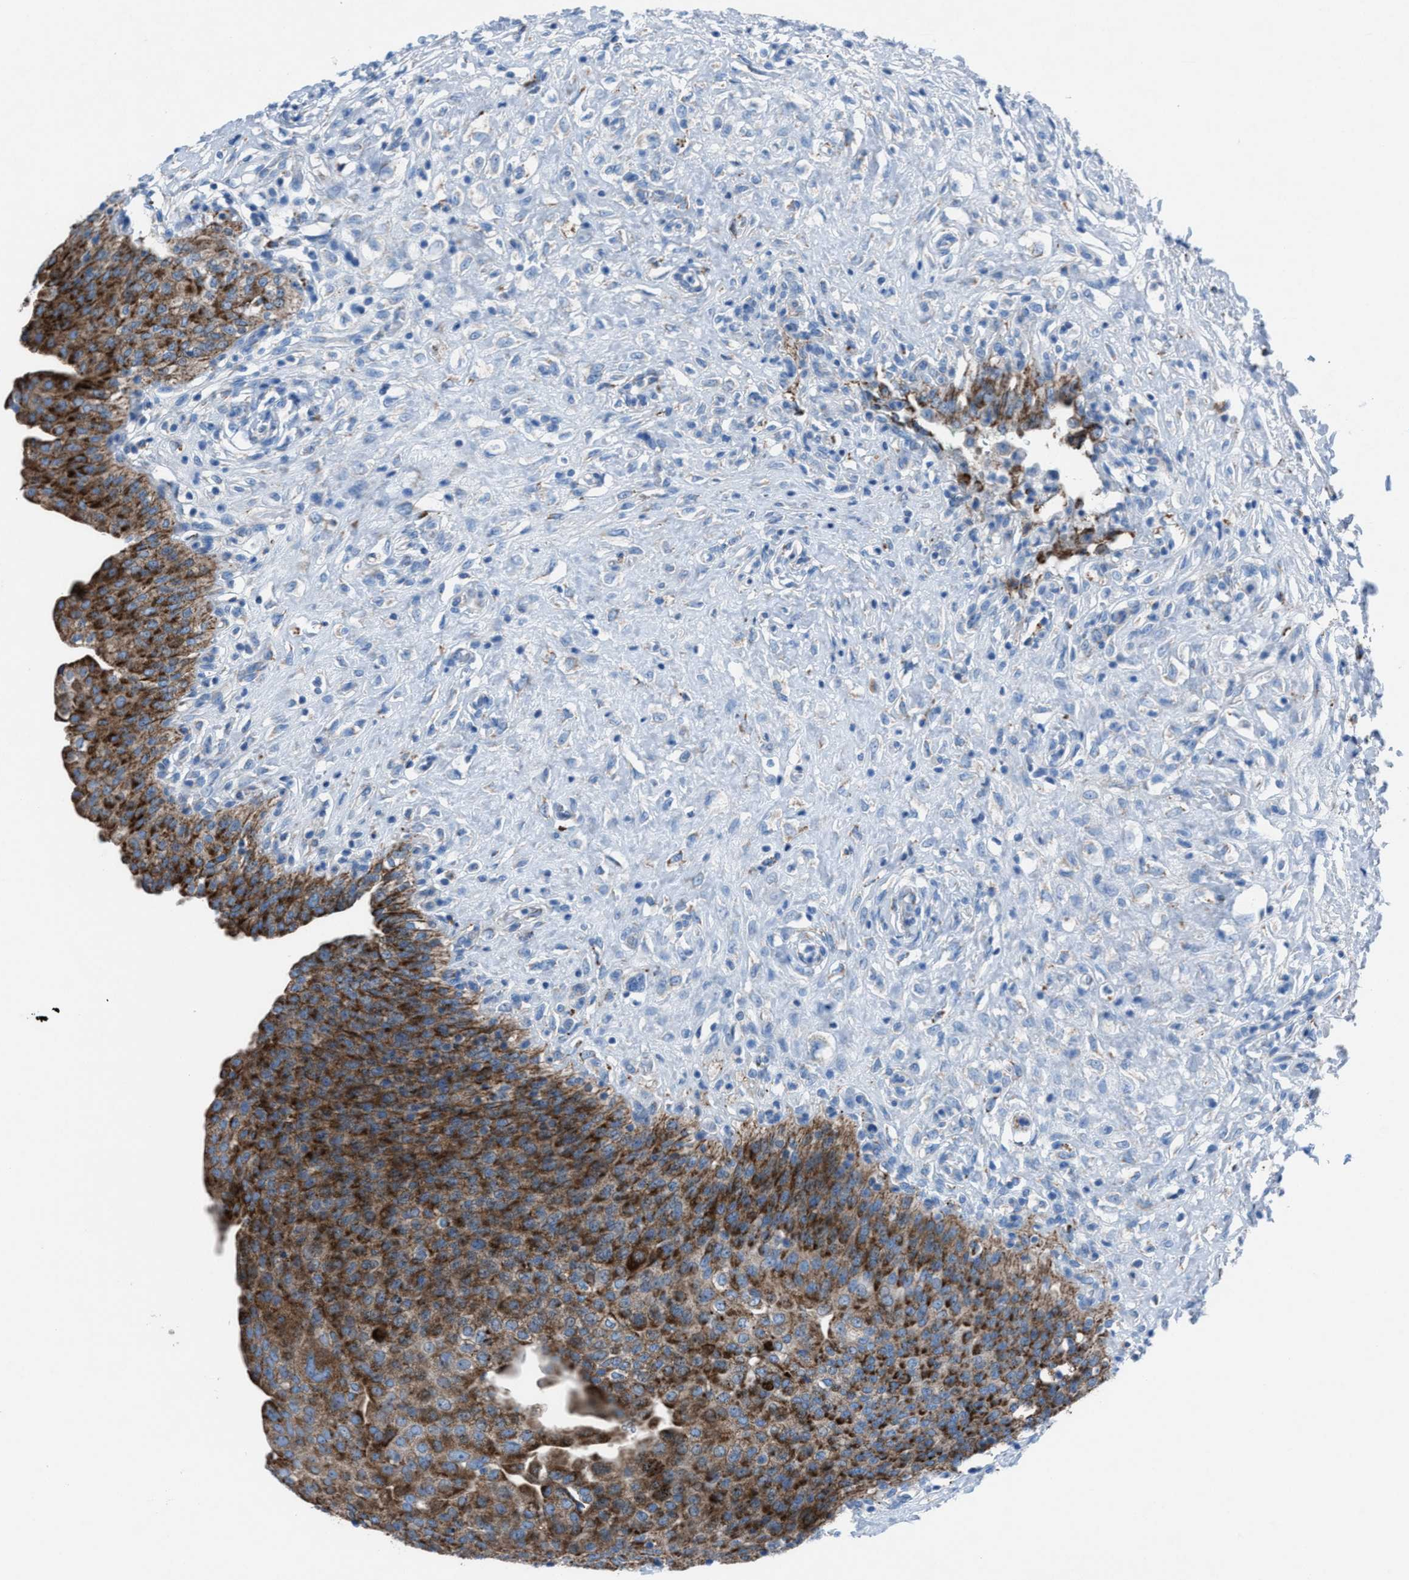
{"staining": {"intensity": "strong", "quantity": ">75%", "location": "cytoplasmic/membranous"}, "tissue": "urinary bladder", "cell_type": "Urothelial cells", "image_type": "normal", "snomed": [{"axis": "morphology", "description": "Urothelial carcinoma, High grade"}, {"axis": "topography", "description": "Urinary bladder"}], "caption": "This micrograph displays immunohistochemistry staining of normal urinary bladder, with high strong cytoplasmic/membranous expression in about >75% of urothelial cells.", "gene": "CD1B", "patient": {"sex": "male", "age": 46}}